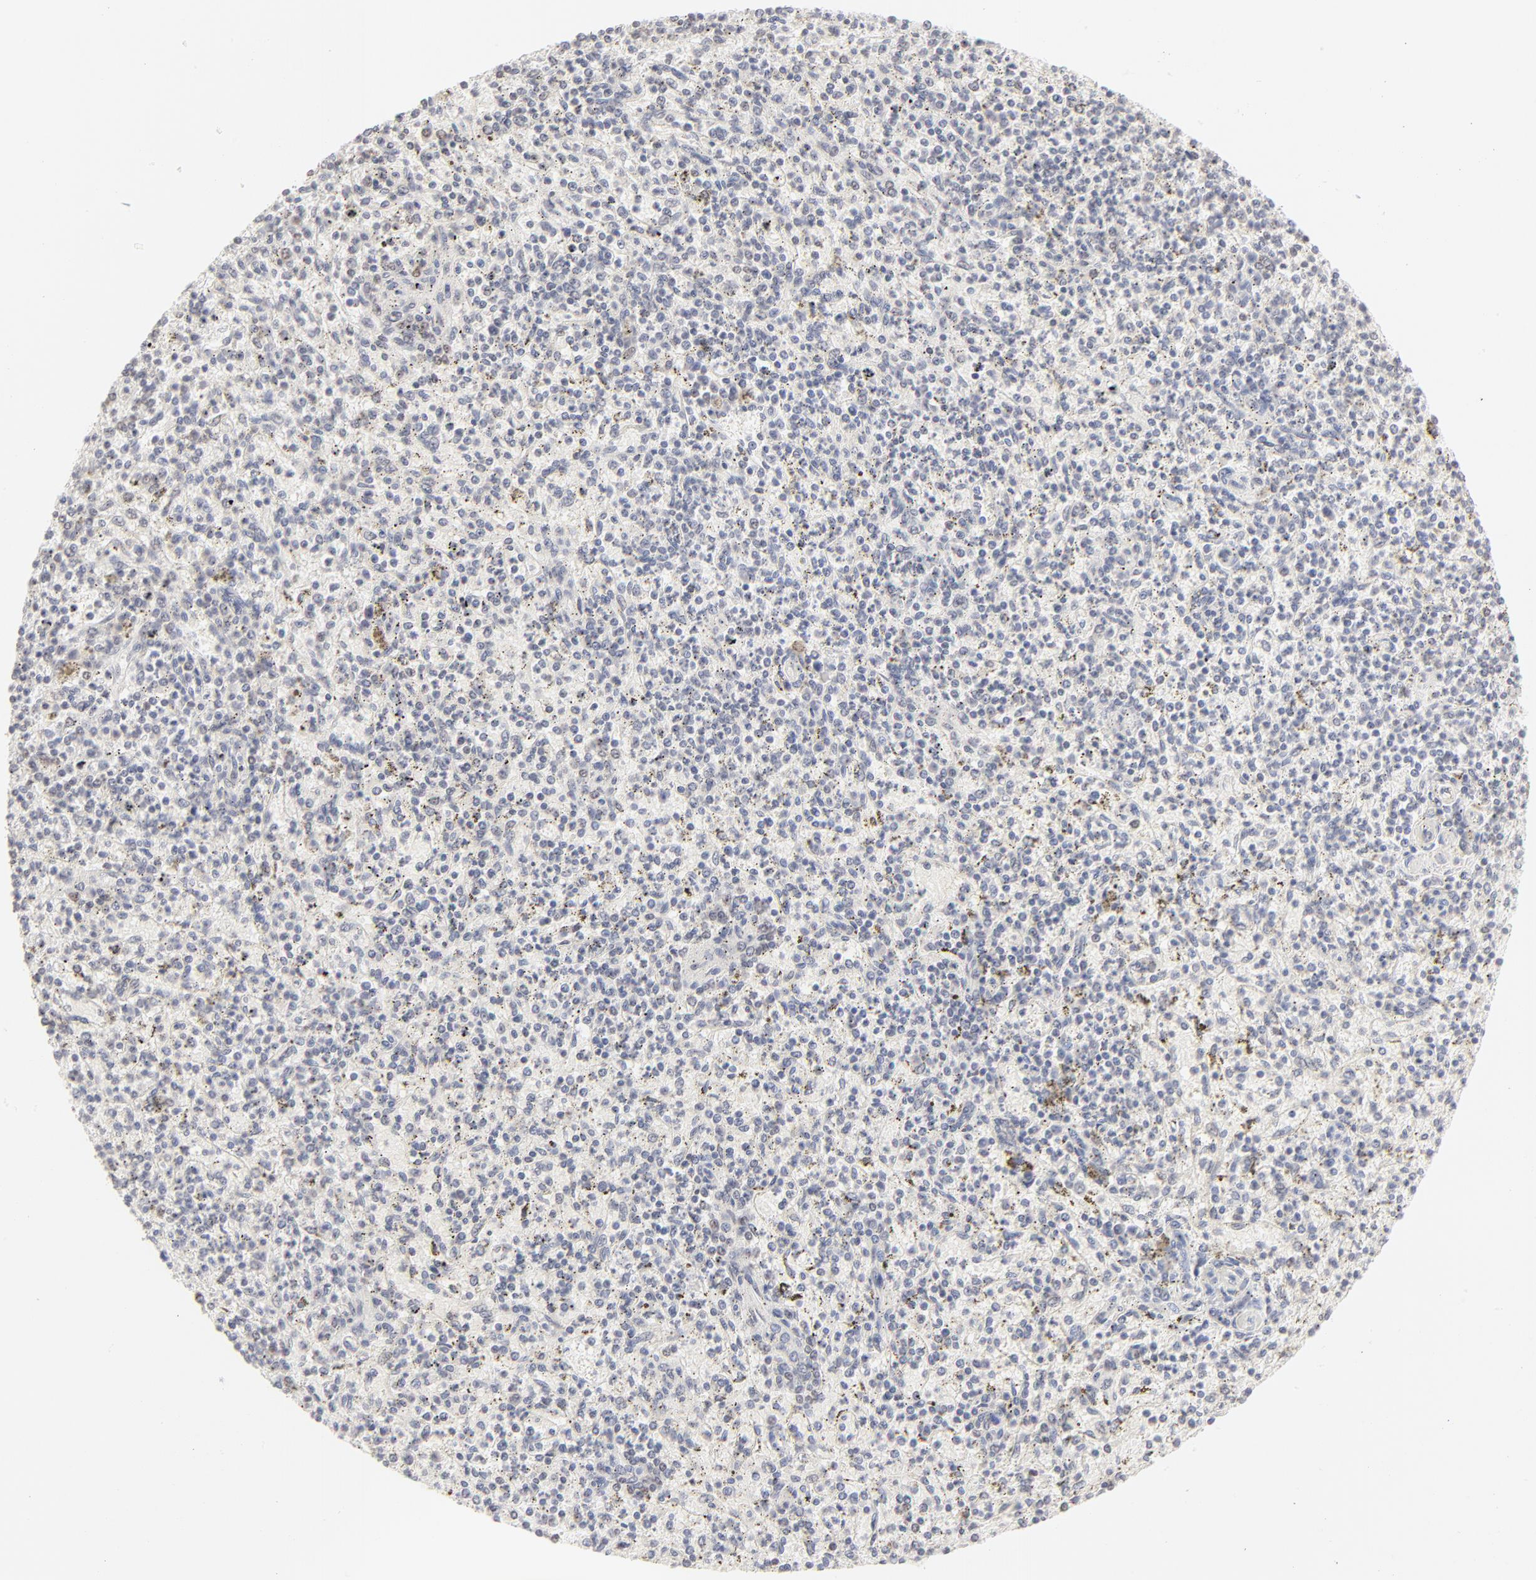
{"staining": {"intensity": "negative", "quantity": "none", "location": "none"}, "tissue": "spleen", "cell_type": "Cells in red pulp", "image_type": "normal", "snomed": [{"axis": "morphology", "description": "Normal tissue, NOS"}, {"axis": "topography", "description": "Spleen"}], "caption": "This micrograph is of unremarkable spleen stained with IHC to label a protein in brown with the nuclei are counter-stained blue. There is no staining in cells in red pulp.", "gene": "NFIL3", "patient": {"sex": "male", "age": 72}}